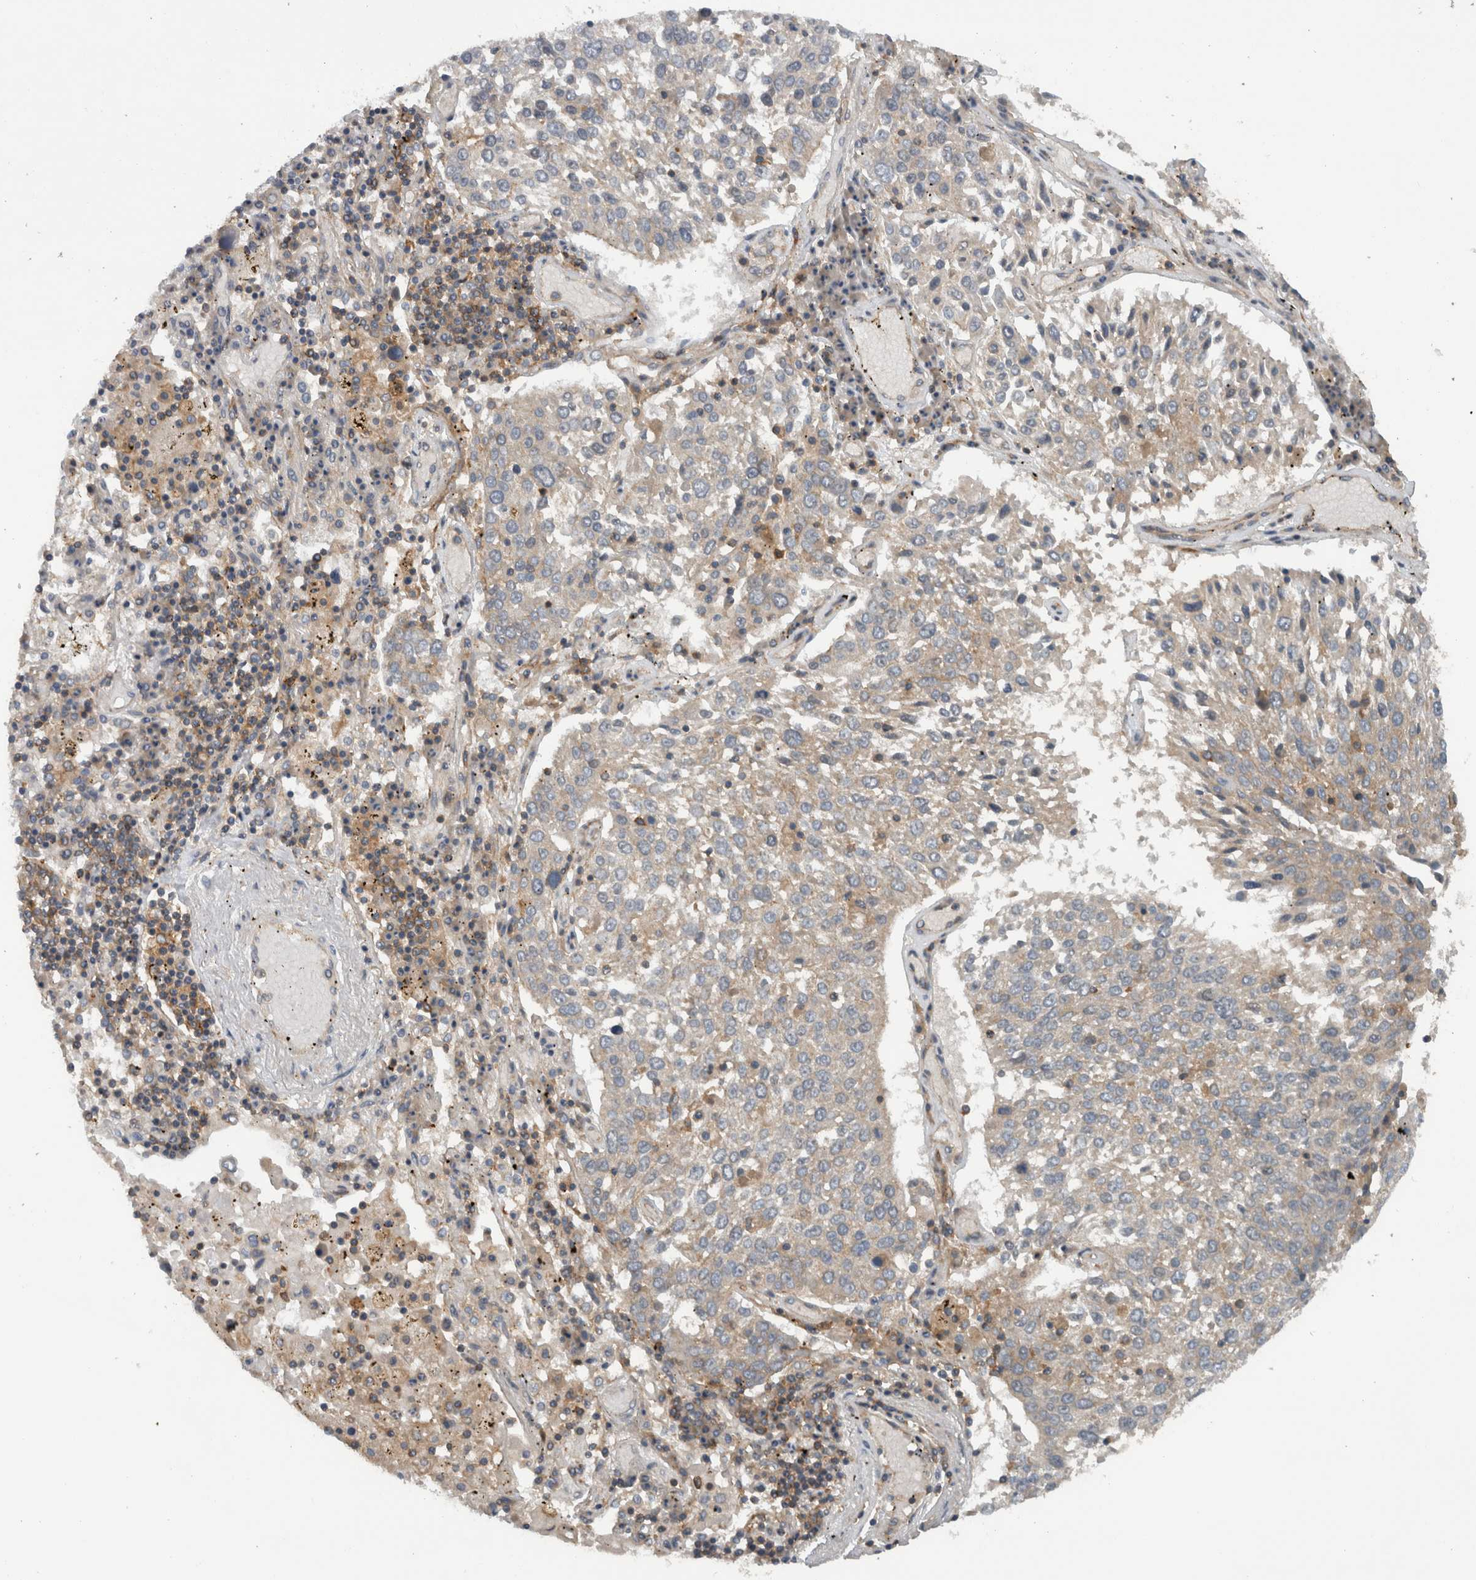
{"staining": {"intensity": "negative", "quantity": "none", "location": "none"}, "tissue": "lung cancer", "cell_type": "Tumor cells", "image_type": "cancer", "snomed": [{"axis": "morphology", "description": "Squamous cell carcinoma, NOS"}, {"axis": "topography", "description": "Lung"}], "caption": "A micrograph of squamous cell carcinoma (lung) stained for a protein reveals no brown staining in tumor cells.", "gene": "SCARA5", "patient": {"sex": "male", "age": 65}}